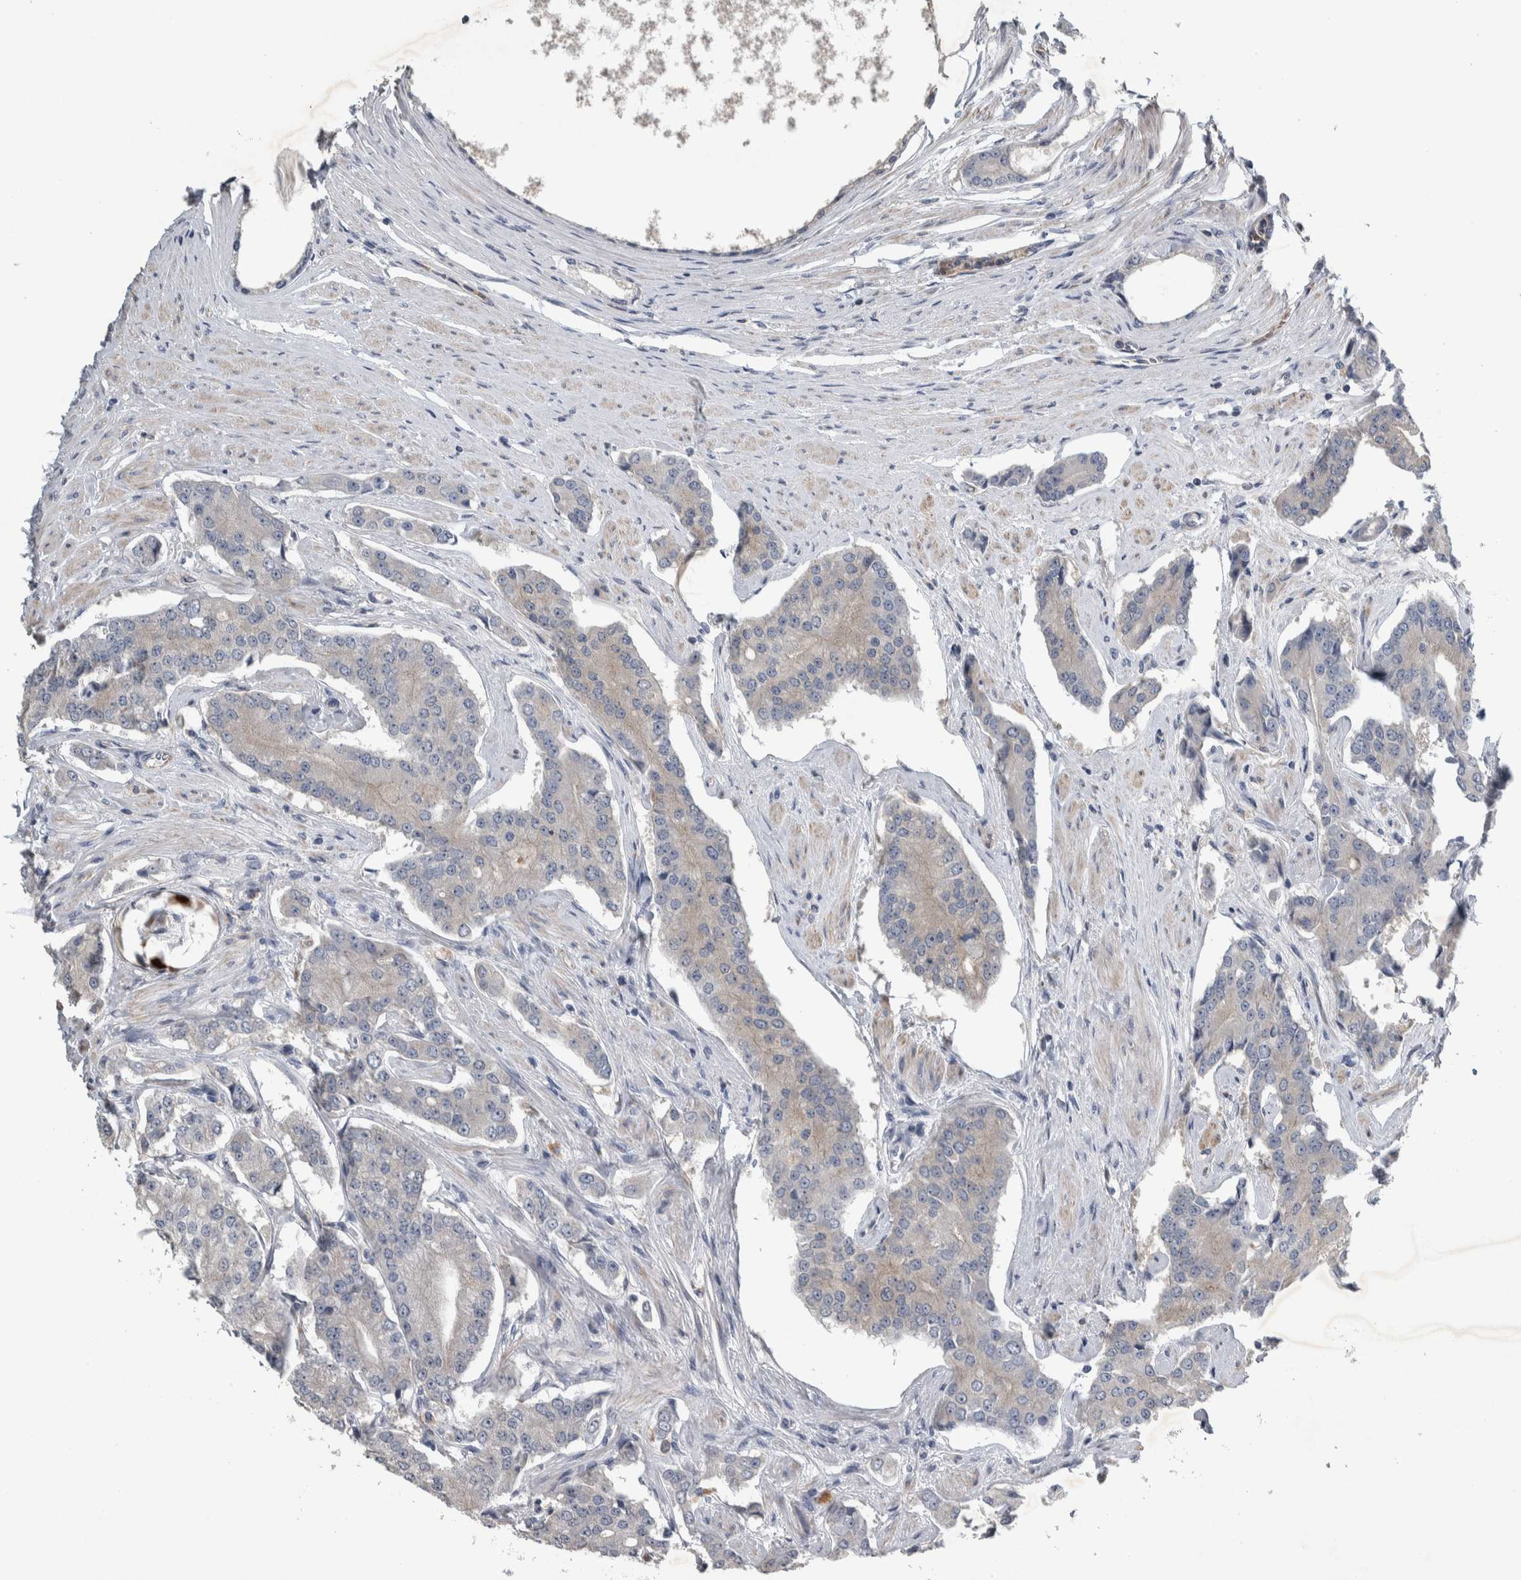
{"staining": {"intensity": "weak", "quantity": "25%-75%", "location": "cytoplasmic/membranous"}, "tissue": "prostate cancer", "cell_type": "Tumor cells", "image_type": "cancer", "snomed": [{"axis": "morphology", "description": "Adenocarcinoma, High grade"}, {"axis": "topography", "description": "Prostate"}], "caption": "Brown immunohistochemical staining in prostate adenocarcinoma (high-grade) displays weak cytoplasmic/membranous staining in about 25%-75% of tumor cells.", "gene": "NT5C2", "patient": {"sex": "male", "age": 71}}